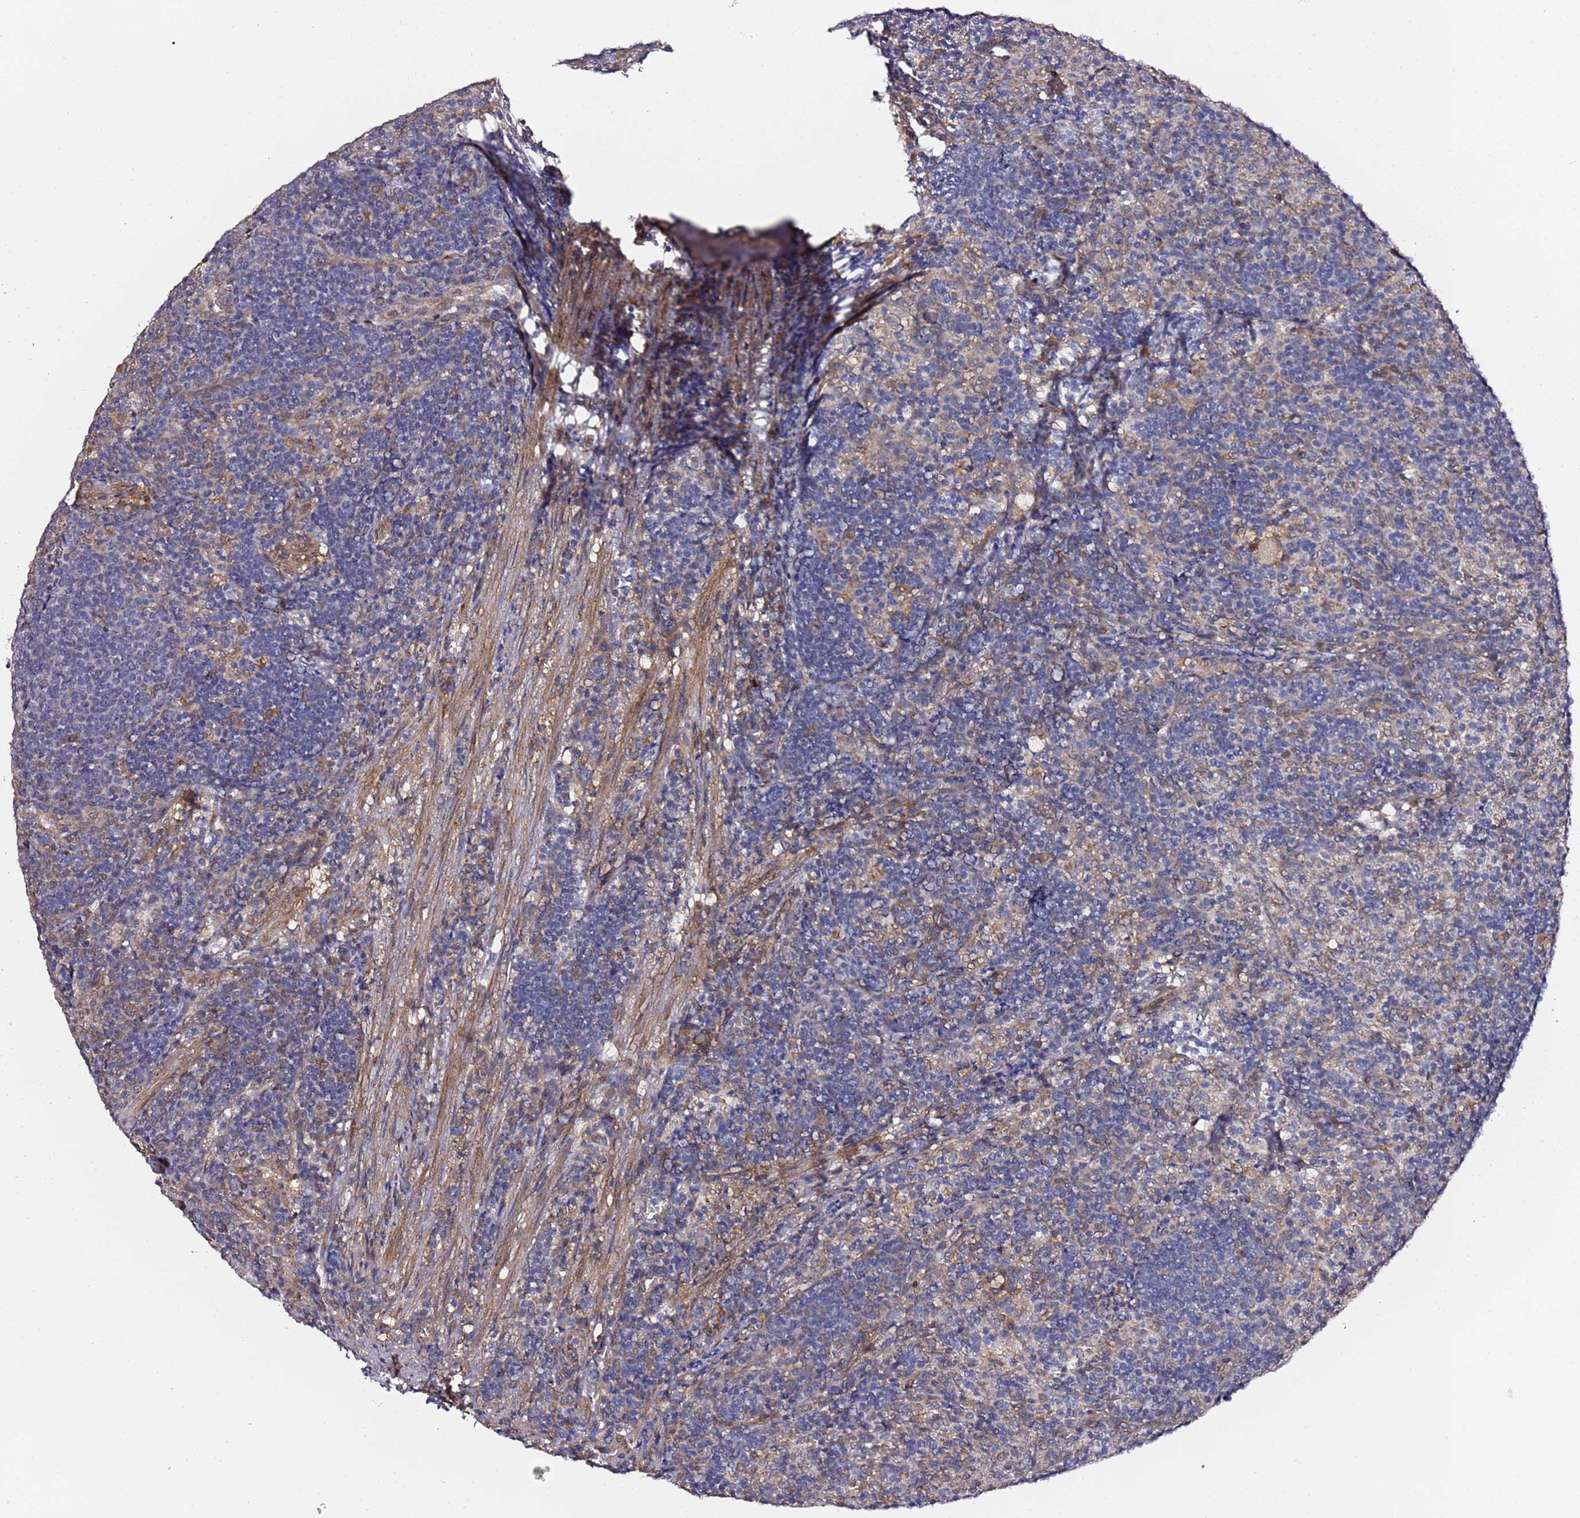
{"staining": {"intensity": "negative", "quantity": "none", "location": "none"}, "tissue": "lymph node", "cell_type": "Germinal center cells", "image_type": "normal", "snomed": [{"axis": "morphology", "description": "Normal tissue, NOS"}, {"axis": "topography", "description": "Lymph node"}], "caption": "There is no significant positivity in germinal center cells of lymph node.", "gene": "PRKAB2", "patient": {"sex": "female", "age": 30}}